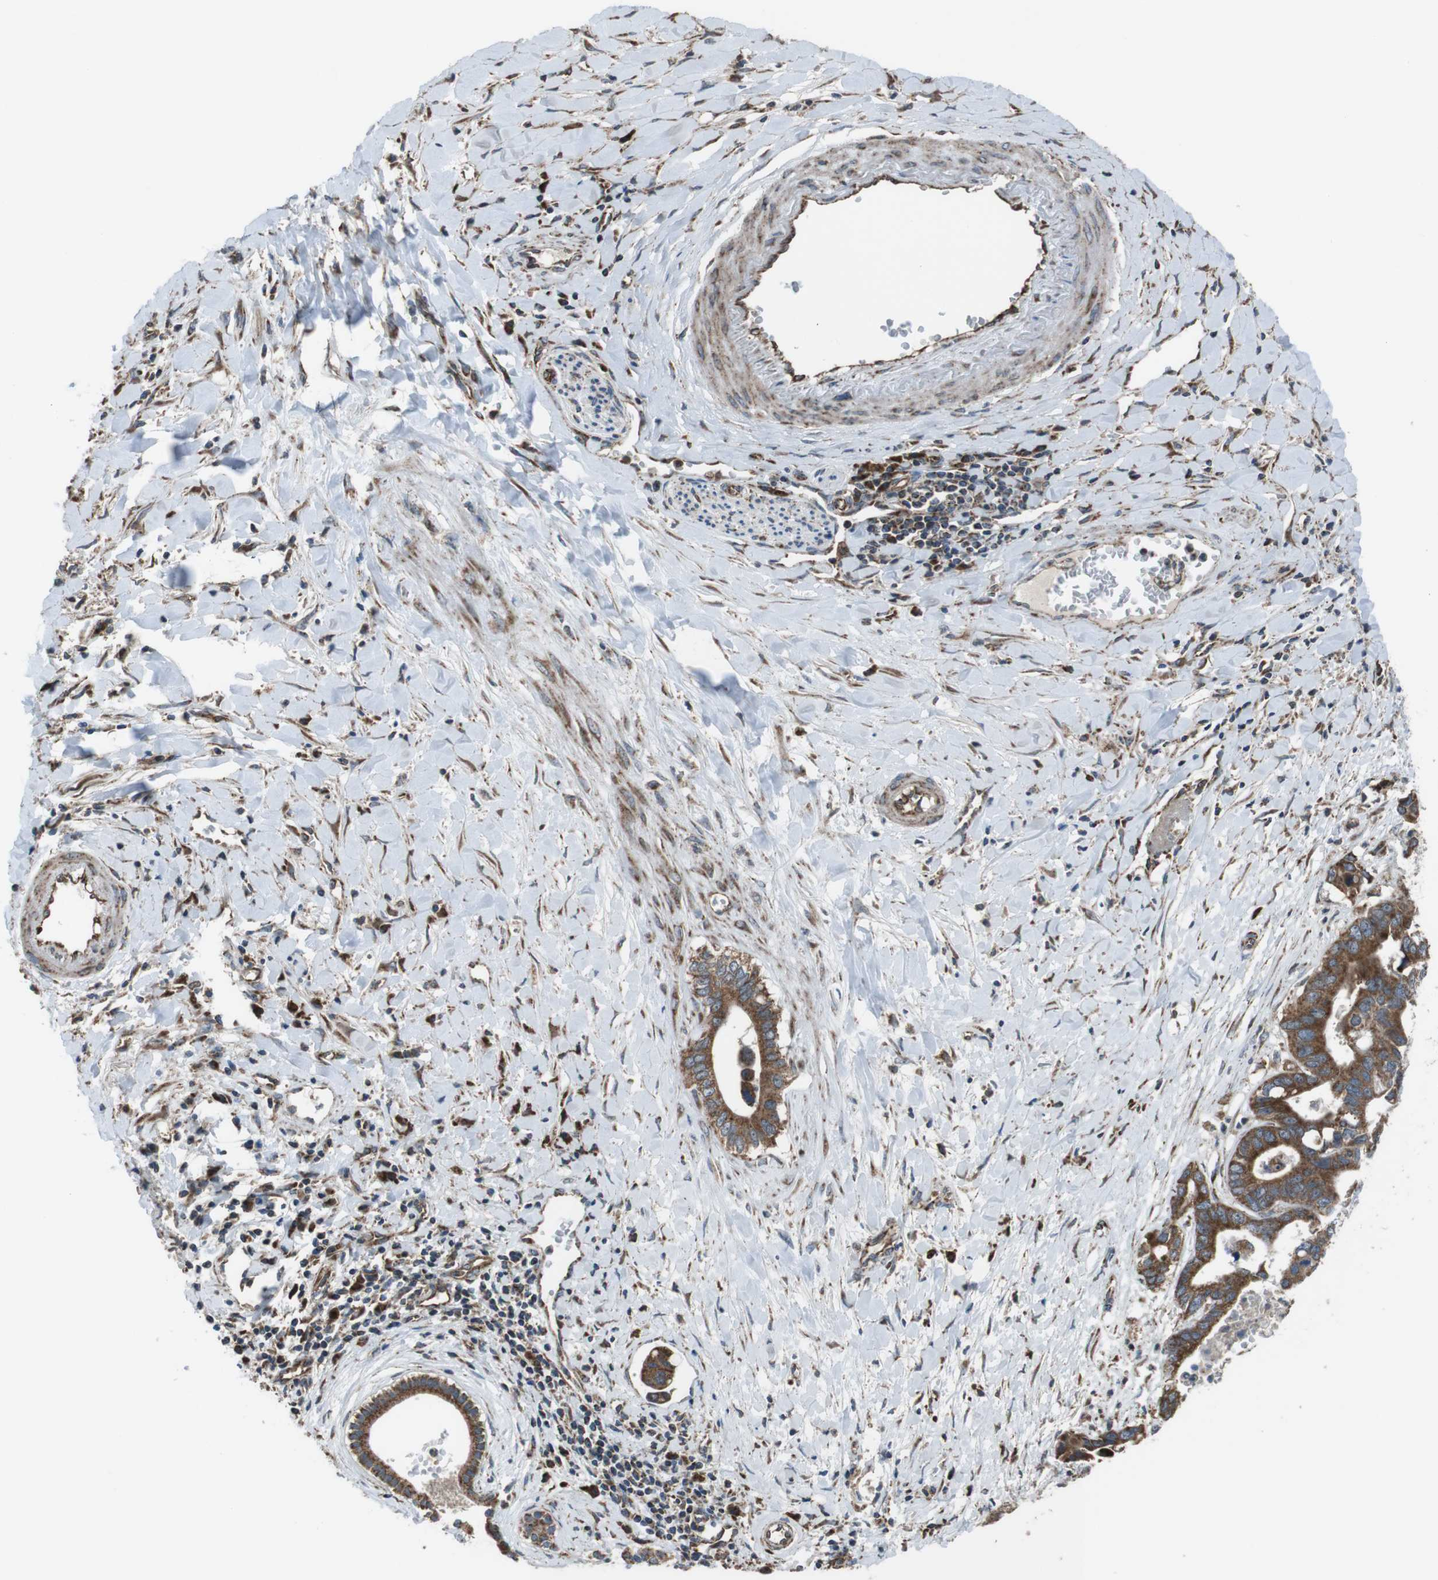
{"staining": {"intensity": "strong", "quantity": ">75%", "location": "cytoplasmic/membranous"}, "tissue": "liver cancer", "cell_type": "Tumor cells", "image_type": "cancer", "snomed": [{"axis": "morphology", "description": "Cholangiocarcinoma"}, {"axis": "topography", "description": "Liver"}], "caption": "Immunohistochemistry photomicrograph of human liver cancer stained for a protein (brown), which exhibits high levels of strong cytoplasmic/membranous staining in approximately >75% of tumor cells.", "gene": "GIMAP8", "patient": {"sex": "female", "age": 65}}